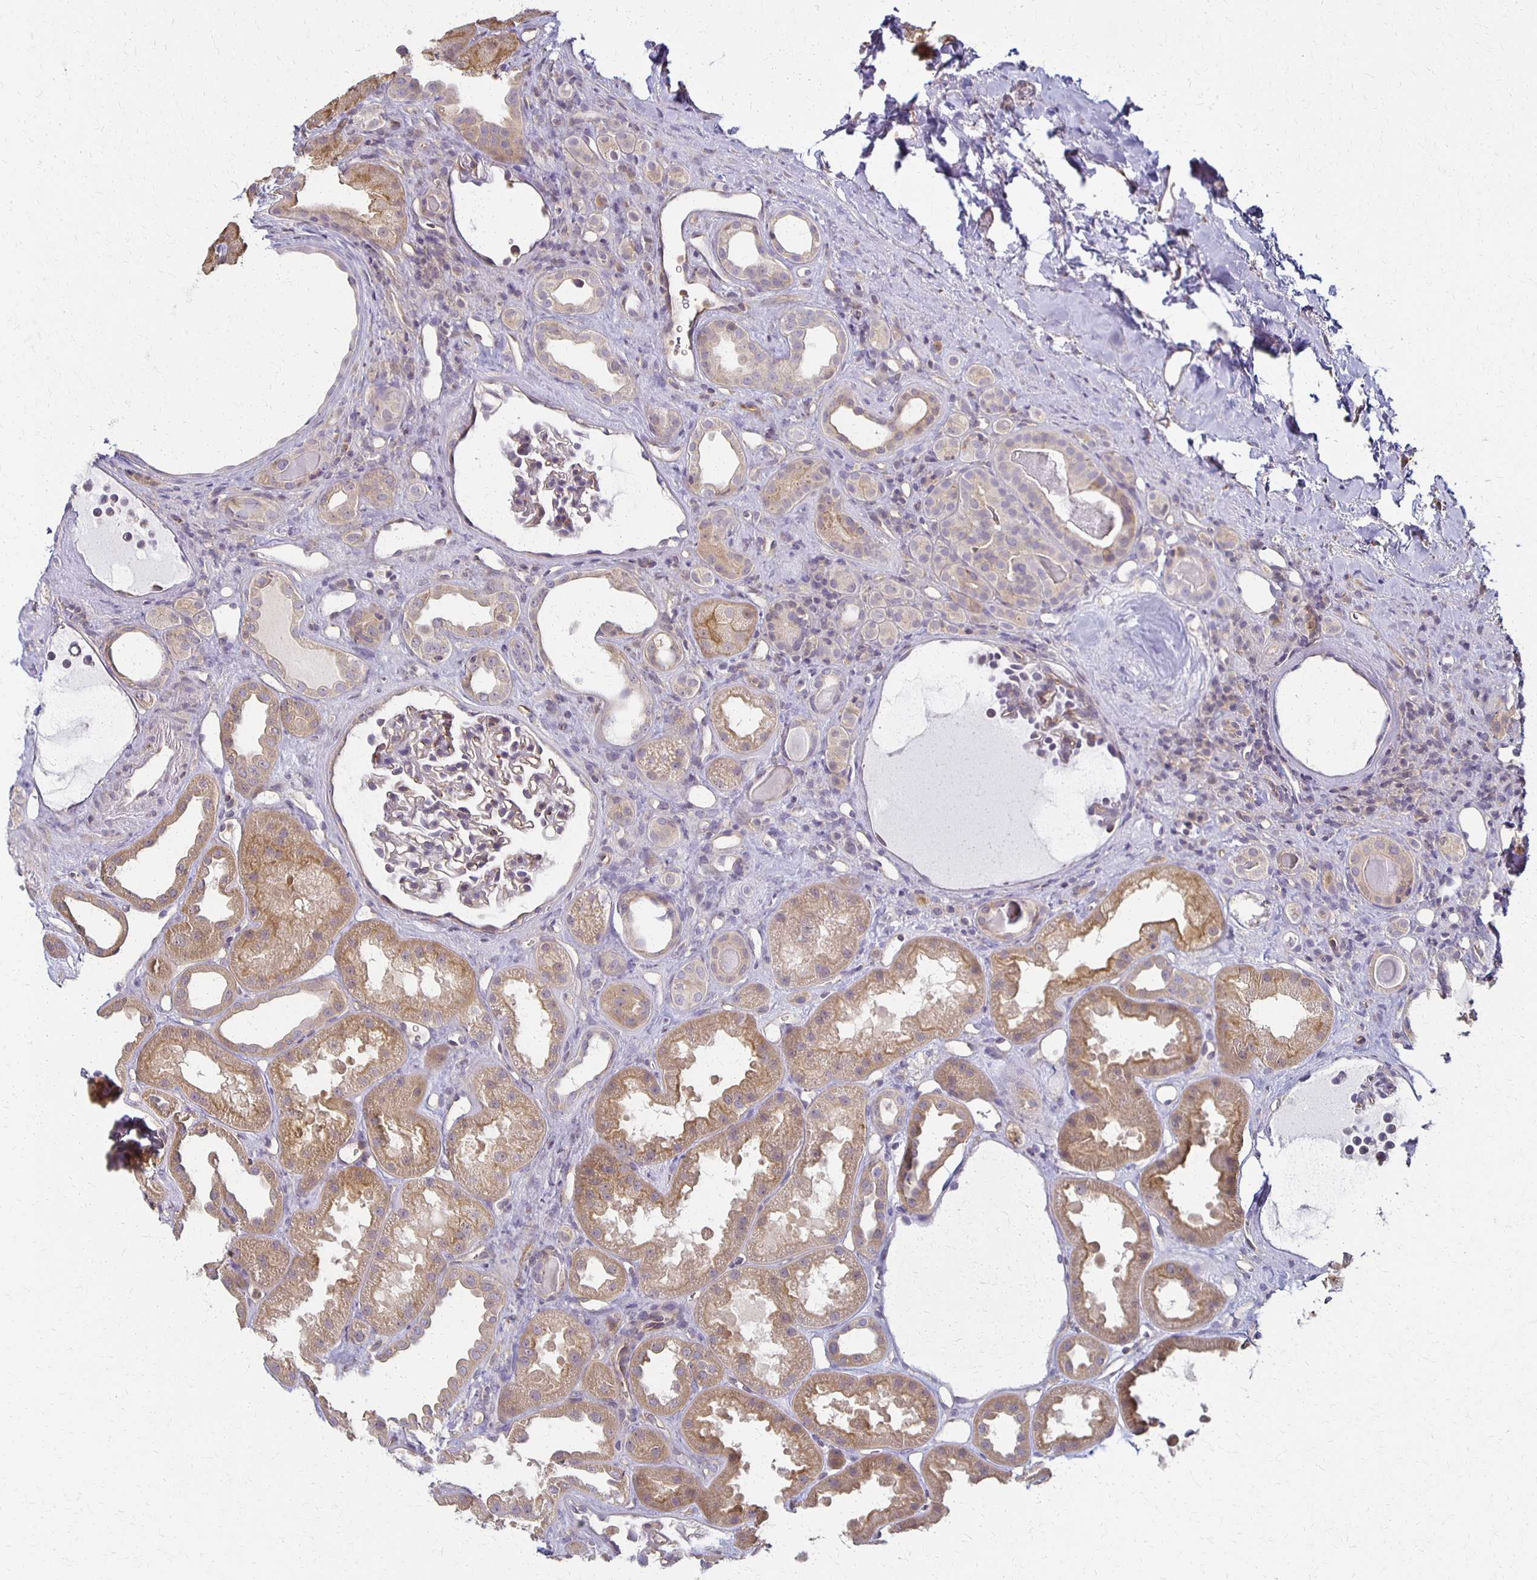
{"staining": {"intensity": "weak", "quantity": "25%-75%", "location": "cytoplasmic/membranous"}, "tissue": "kidney", "cell_type": "Cells in glomeruli", "image_type": "normal", "snomed": [{"axis": "morphology", "description": "Normal tissue, NOS"}, {"axis": "topography", "description": "Kidney"}], "caption": "A histopathology image of human kidney stained for a protein shows weak cytoplasmic/membranous brown staining in cells in glomeruli. Using DAB (3,3'-diaminobenzidine) (brown) and hematoxylin (blue) stains, captured at high magnification using brightfield microscopy.", "gene": "GPX4", "patient": {"sex": "male", "age": 61}}